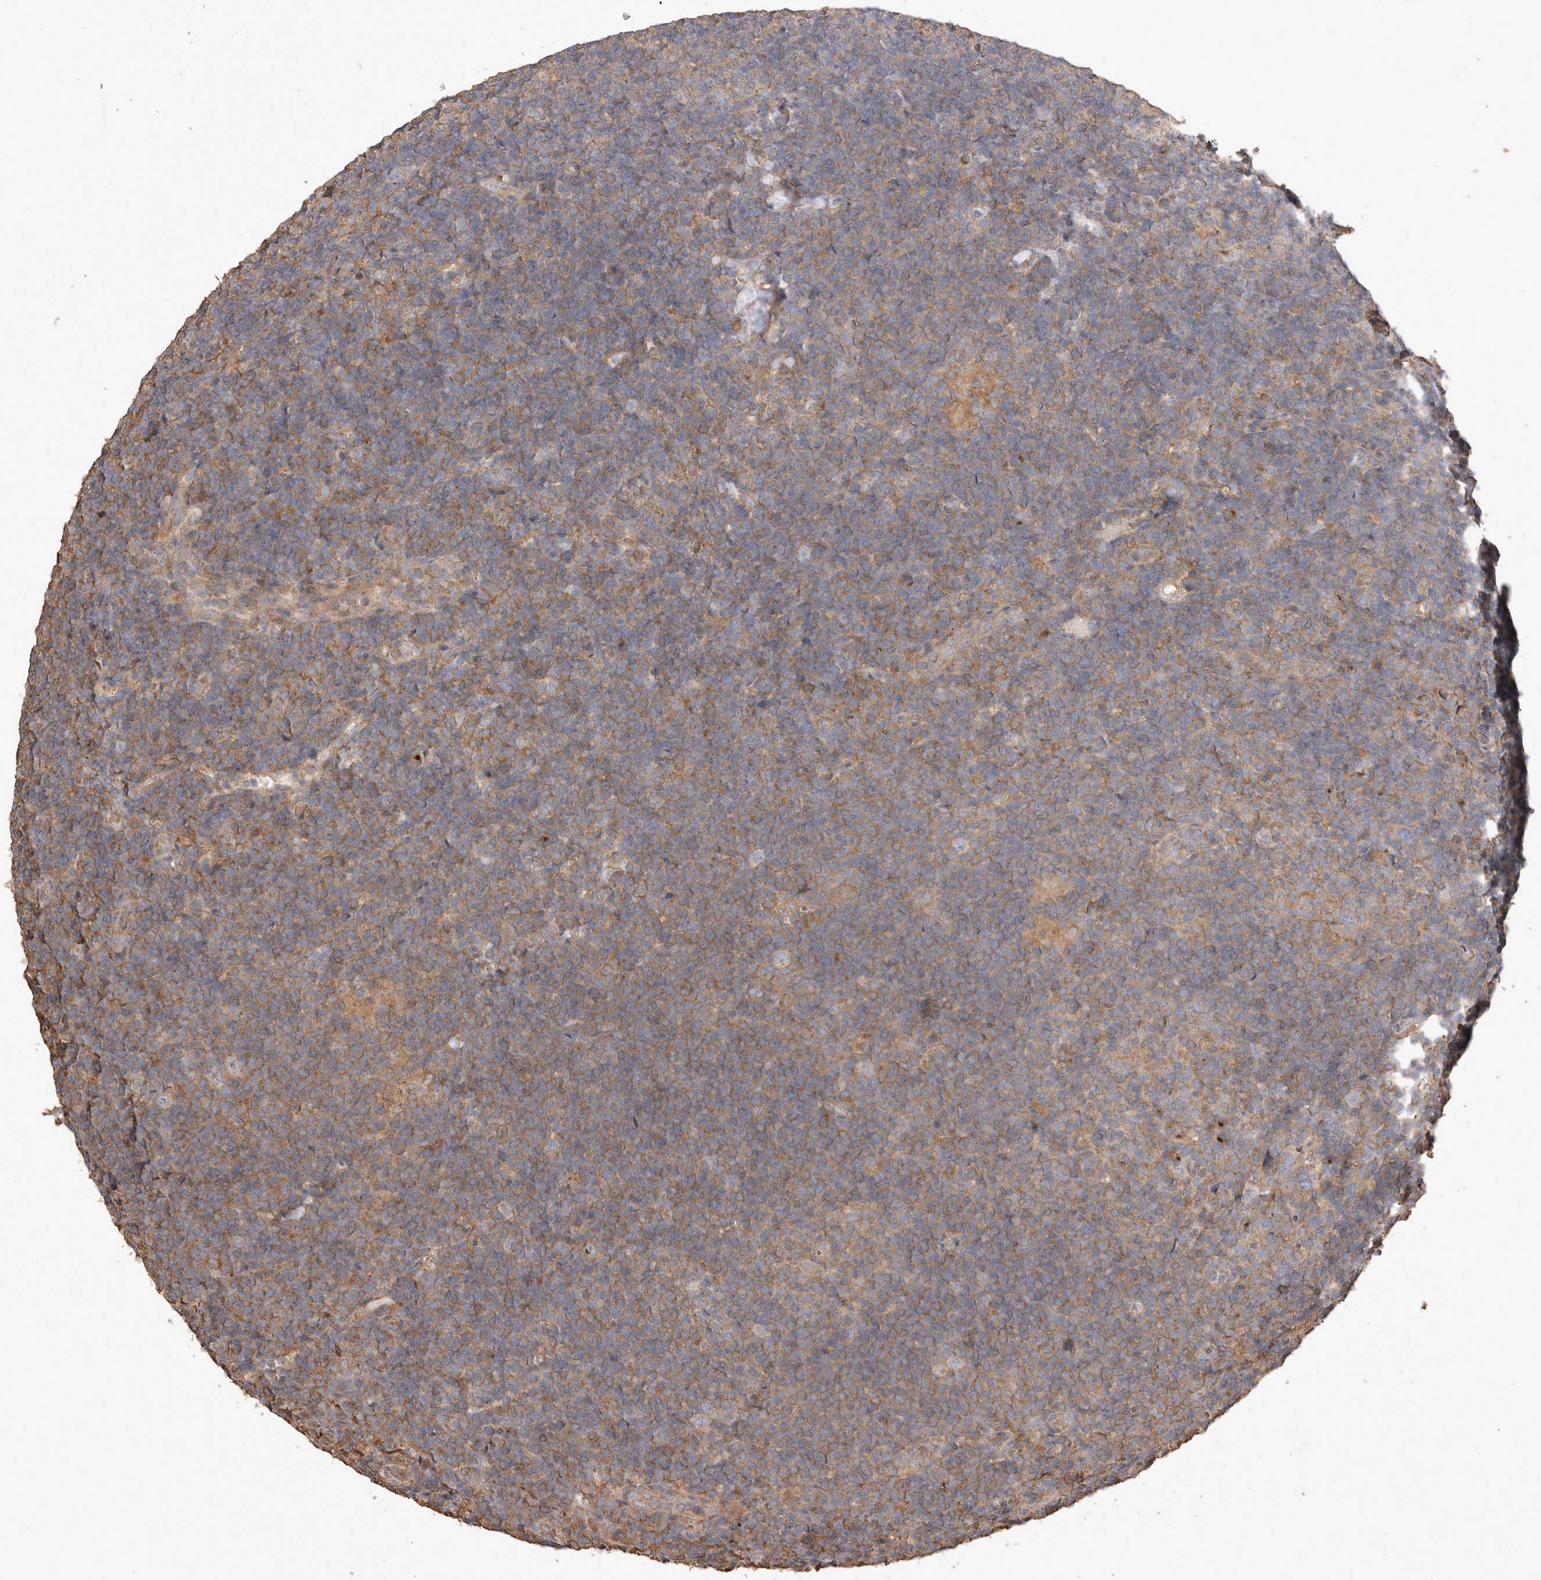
{"staining": {"intensity": "weak", "quantity": "25%-75%", "location": "cytoplasmic/membranous"}, "tissue": "lymphoma", "cell_type": "Tumor cells", "image_type": "cancer", "snomed": [{"axis": "morphology", "description": "Hodgkin's disease, NOS"}, {"axis": "topography", "description": "Lymph node"}], "caption": "Protein positivity by immunohistochemistry (IHC) exhibits weak cytoplasmic/membranous staining in about 25%-75% of tumor cells in lymphoma.", "gene": "SNX31", "patient": {"sex": "female", "age": 57}}